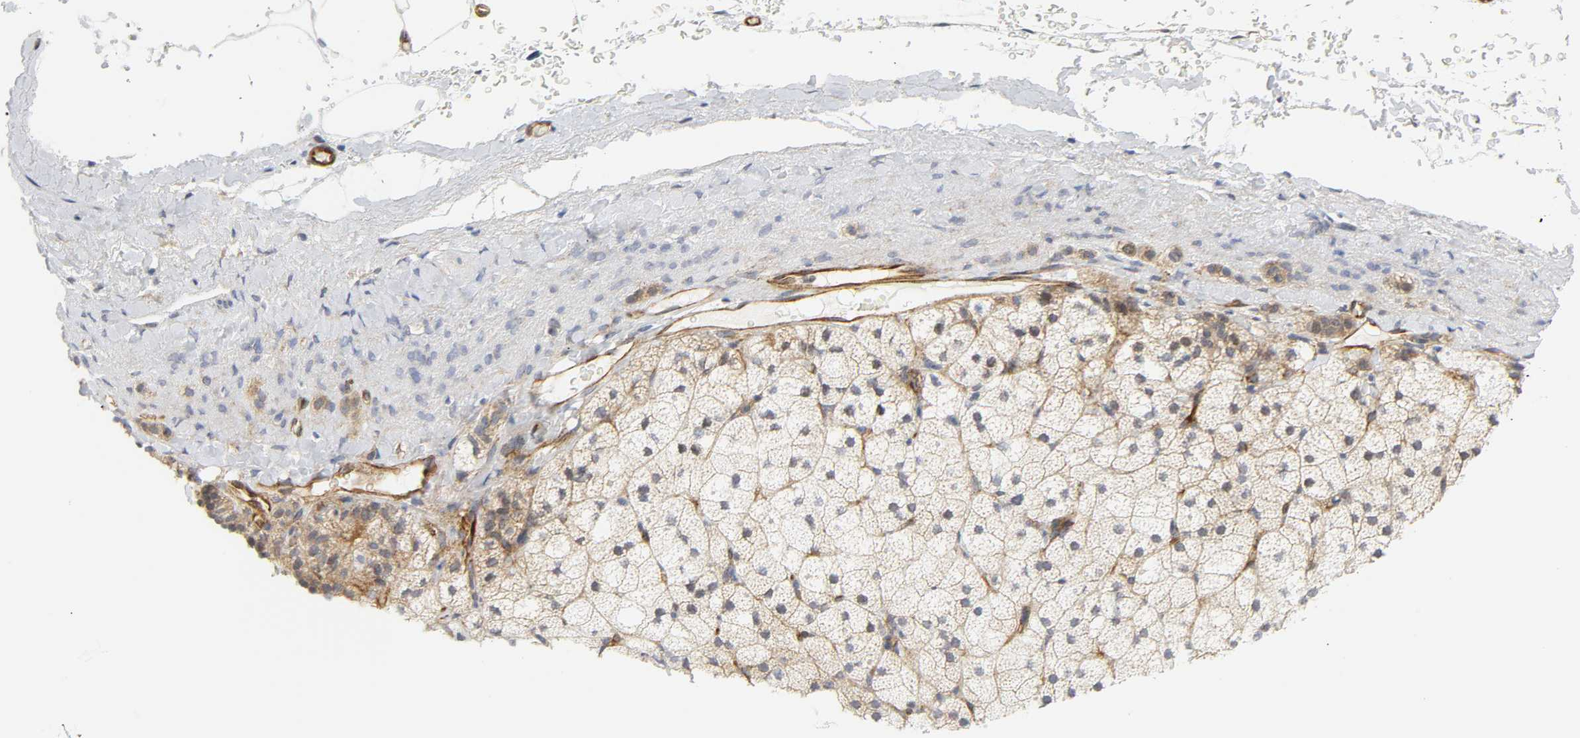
{"staining": {"intensity": "negative", "quantity": "none", "location": "none"}, "tissue": "adrenal gland", "cell_type": "Glandular cells", "image_type": "normal", "snomed": [{"axis": "morphology", "description": "Normal tissue, NOS"}, {"axis": "topography", "description": "Adrenal gland"}], "caption": "This is an IHC micrograph of normal human adrenal gland. There is no staining in glandular cells.", "gene": "DOCK1", "patient": {"sex": "male", "age": 35}}